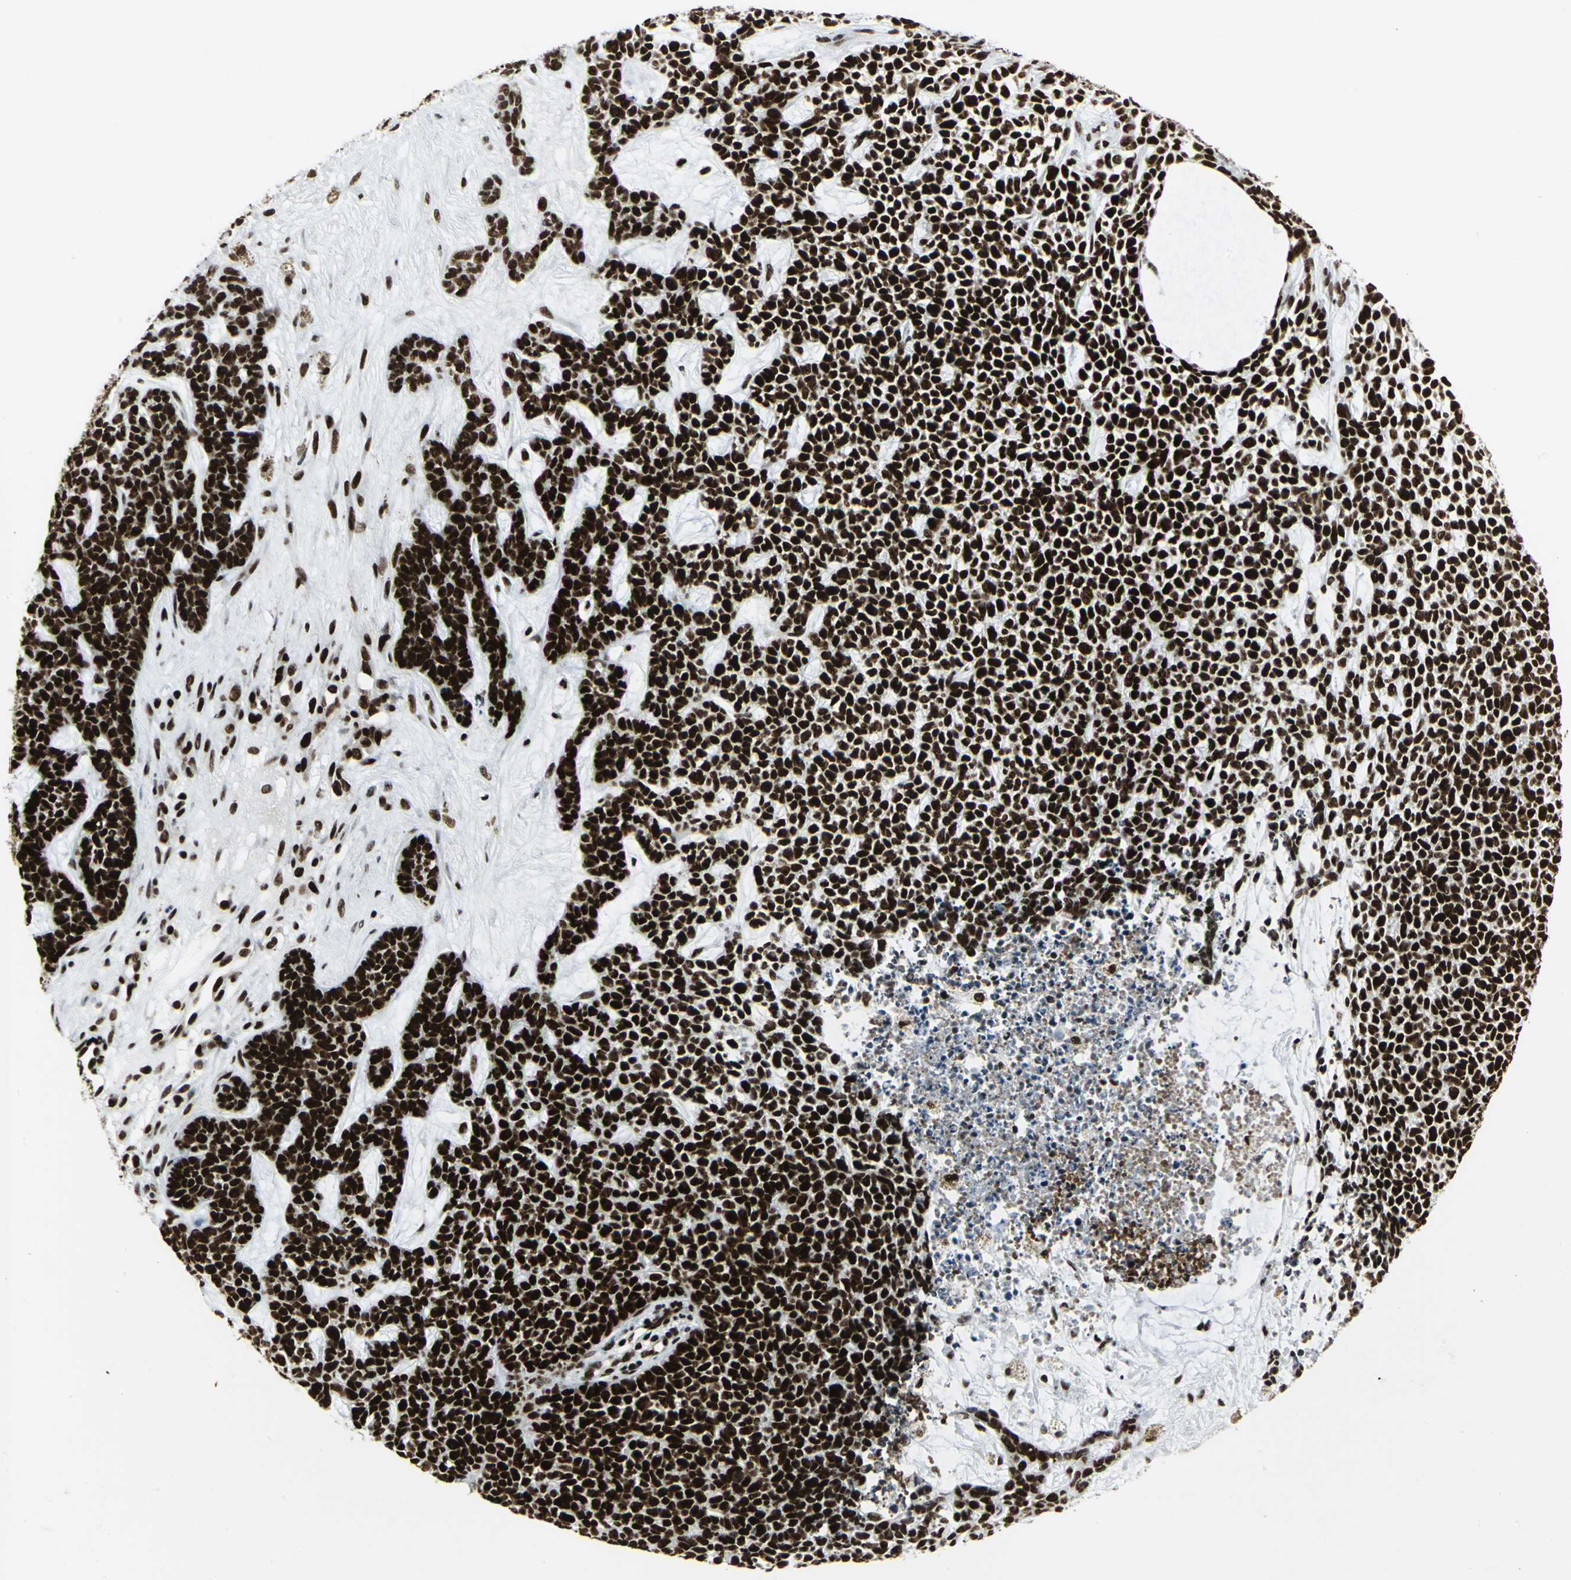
{"staining": {"intensity": "strong", "quantity": ">75%", "location": "nuclear"}, "tissue": "skin cancer", "cell_type": "Tumor cells", "image_type": "cancer", "snomed": [{"axis": "morphology", "description": "Basal cell carcinoma"}, {"axis": "topography", "description": "Skin"}], "caption": "This is a histology image of immunohistochemistry (IHC) staining of basal cell carcinoma (skin), which shows strong positivity in the nuclear of tumor cells.", "gene": "SMARCA4", "patient": {"sex": "female", "age": 84}}